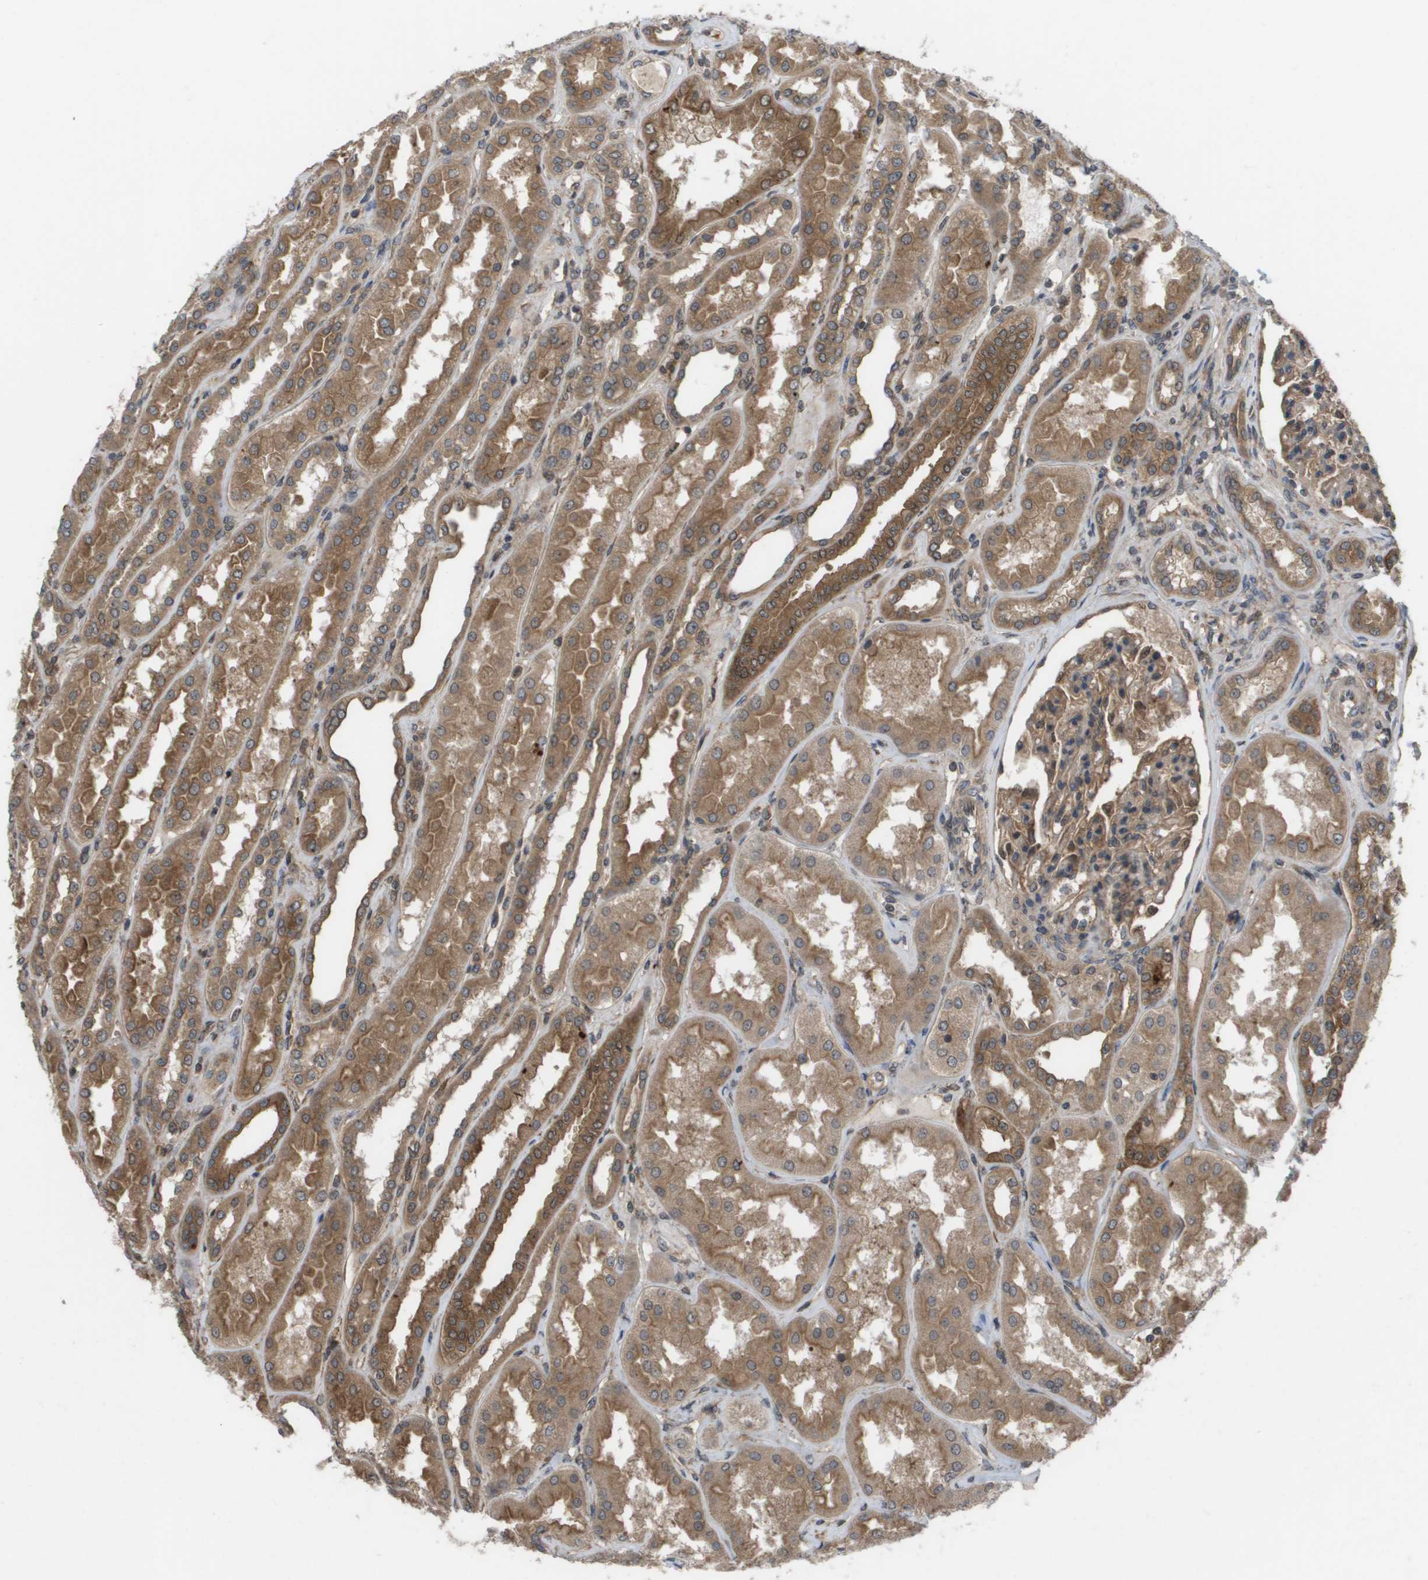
{"staining": {"intensity": "moderate", "quantity": ">75%", "location": "cytoplasmic/membranous"}, "tissue": "kidney", "cell_type": "Cells in glomeruli", "image_type": "normal", "snomed": [{"axis": "morphology", "description": "Normal tissue, NOS"}, {"axis": "topography", "description": "Kidney"}], "caption": "Moderate cytoplasmic/membranous expression is appreciated in approximately >75% of cells in glomeruli in normal kidney.", "gene": "CTPS2", "patient": {"sex": "female", "age": 56}}